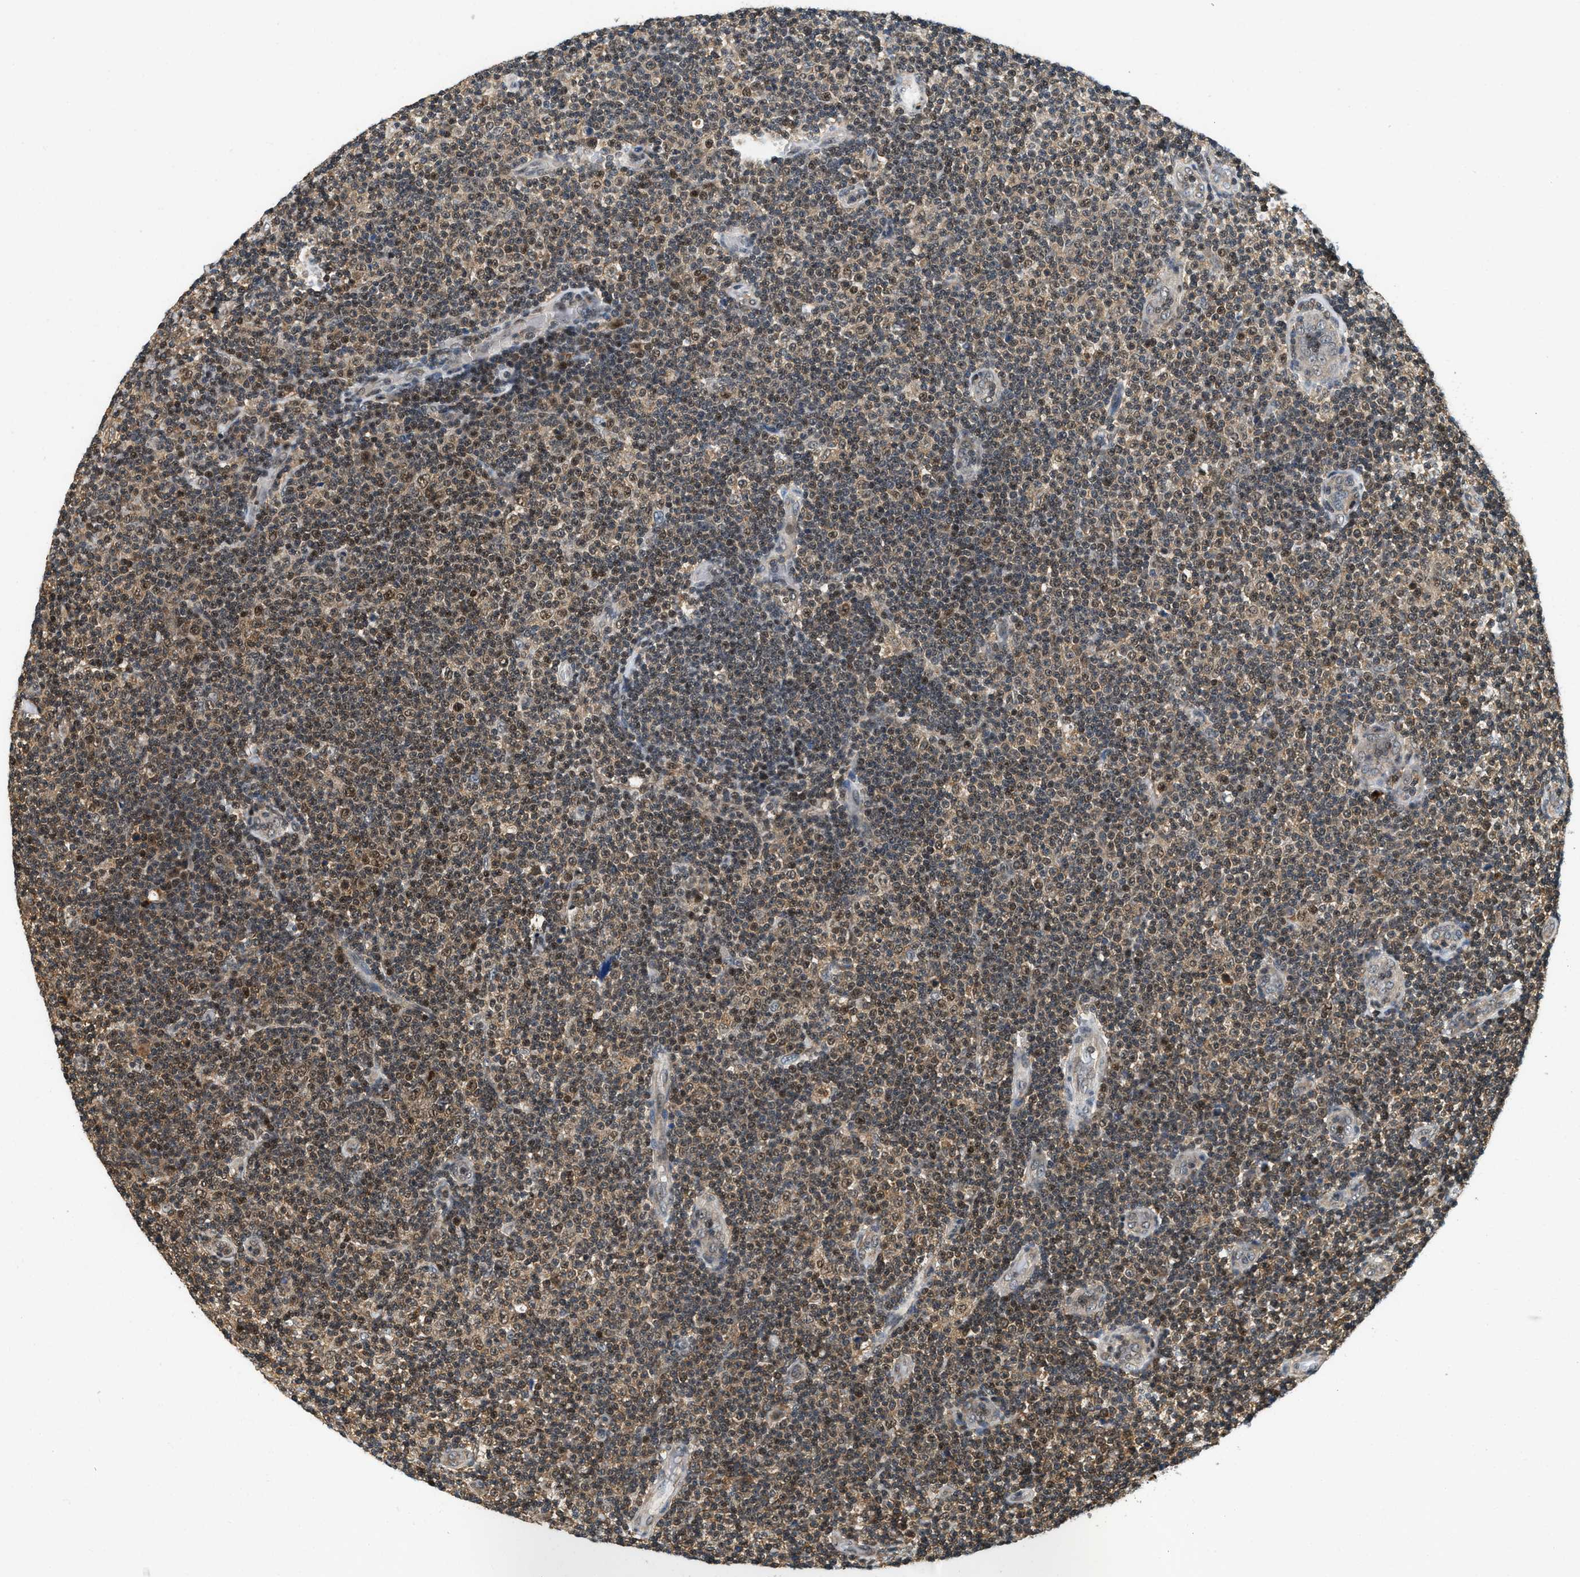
{"staining": {"intensity": "weak", "quantity": "25%-75%", "location": "cytoplasmic/membranous,nuclear"}, "tissue": "lymphoma", "cell_type": "Tumor cells", "image_type": "cancer", "snomed": [{"axis": "morphology", "description": "Malignant lymphoma, non-Hodgkin's type, Low grade"}, {"axis": "topography", "description": "Lymph node"}], "caption": "Low-grade malignant lymphoma, non-Hodgkin's type was stained to show a protein in brown. There is low levels of weak cytoplasmic/membranous and nuclear staining in approximately 25%-75% of tumor cells.", "gene": "ATF7IP", "patient": {"sex": "male", "age": 83}}